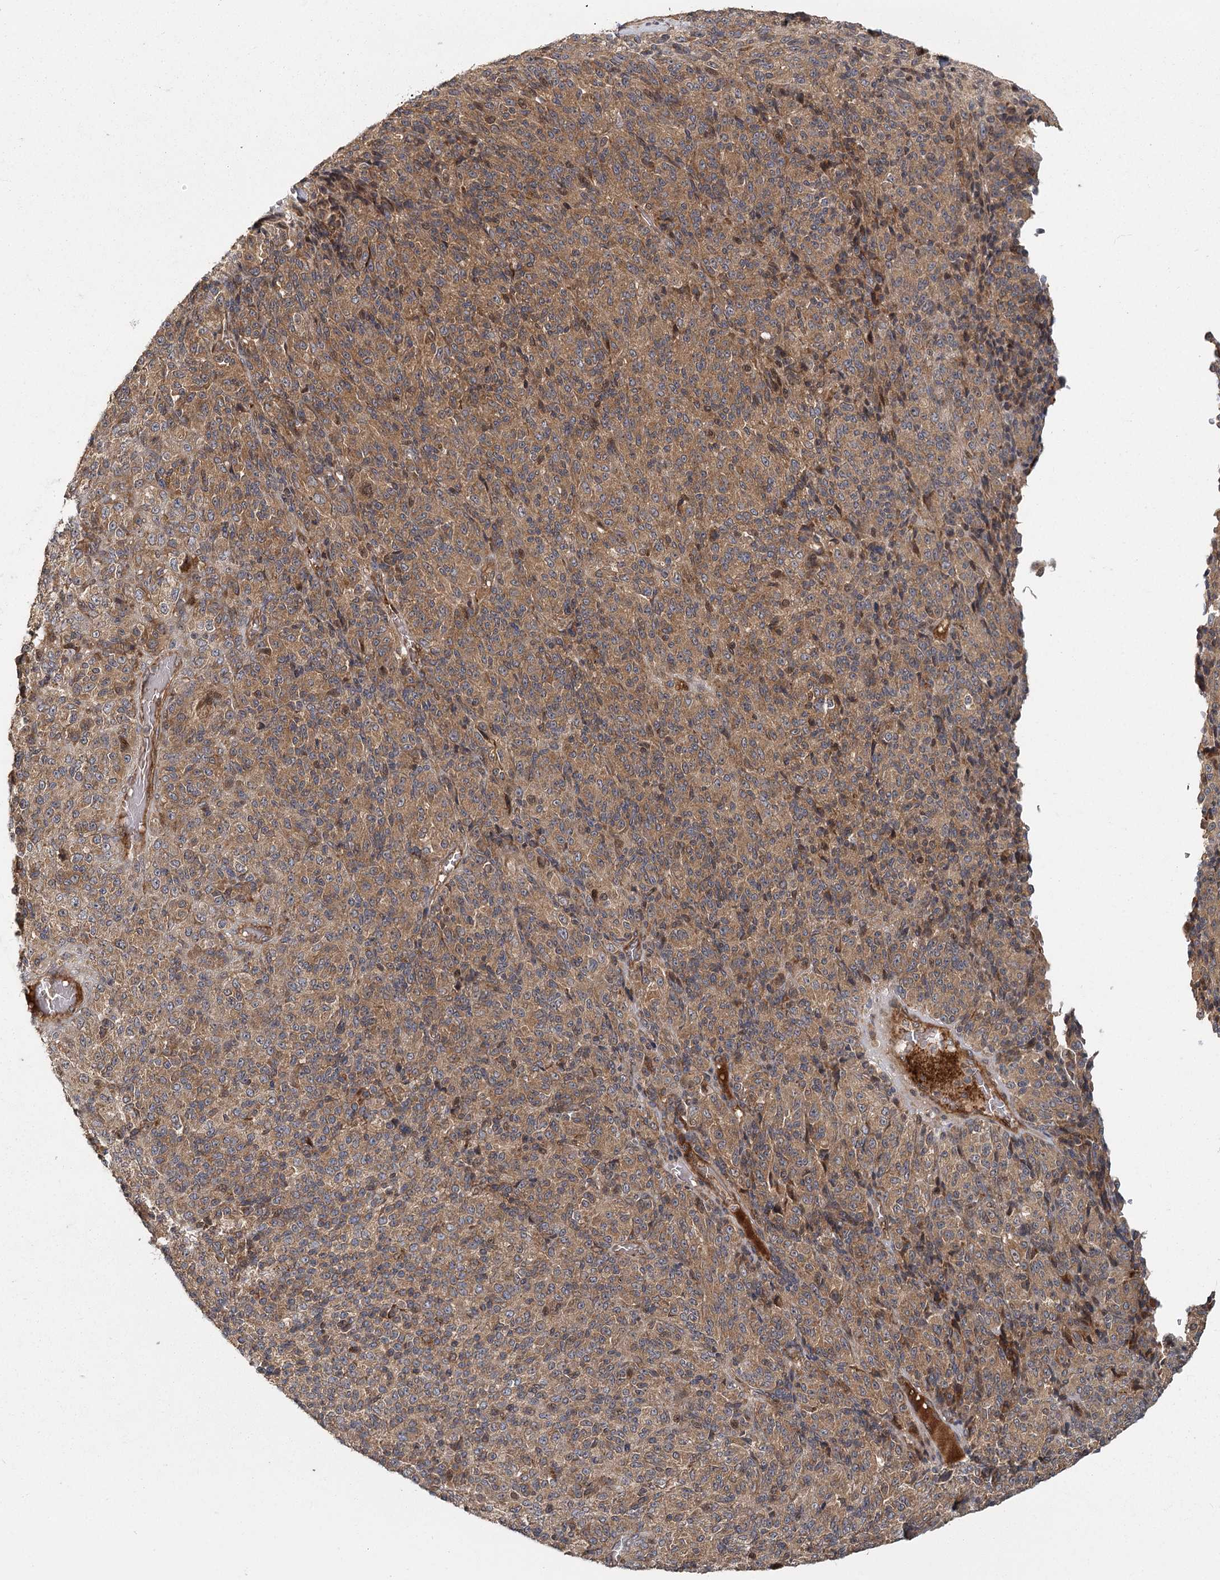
{"staining": {"intensity": "moderate", "quantity": "25%-75%", "location": "cytoplasmic/membranous"}, "tissue": "melanoma", "cell_type": "Tumor cells", "image_type": "cancer", "snomed": [{"axis": "morphology", "description": "Malignant melanoma, Metastatic site"}, {"axis": "topography", "description": "Brain"}], "caption": "Tumor cells exhibit moderate cytoplasmic/membranous staining in about 25%-75% of cells in malignant melanoma (metastatic site).", "gene": "RAPGEF6", "patient": {"sex": "female", "age": 56}}